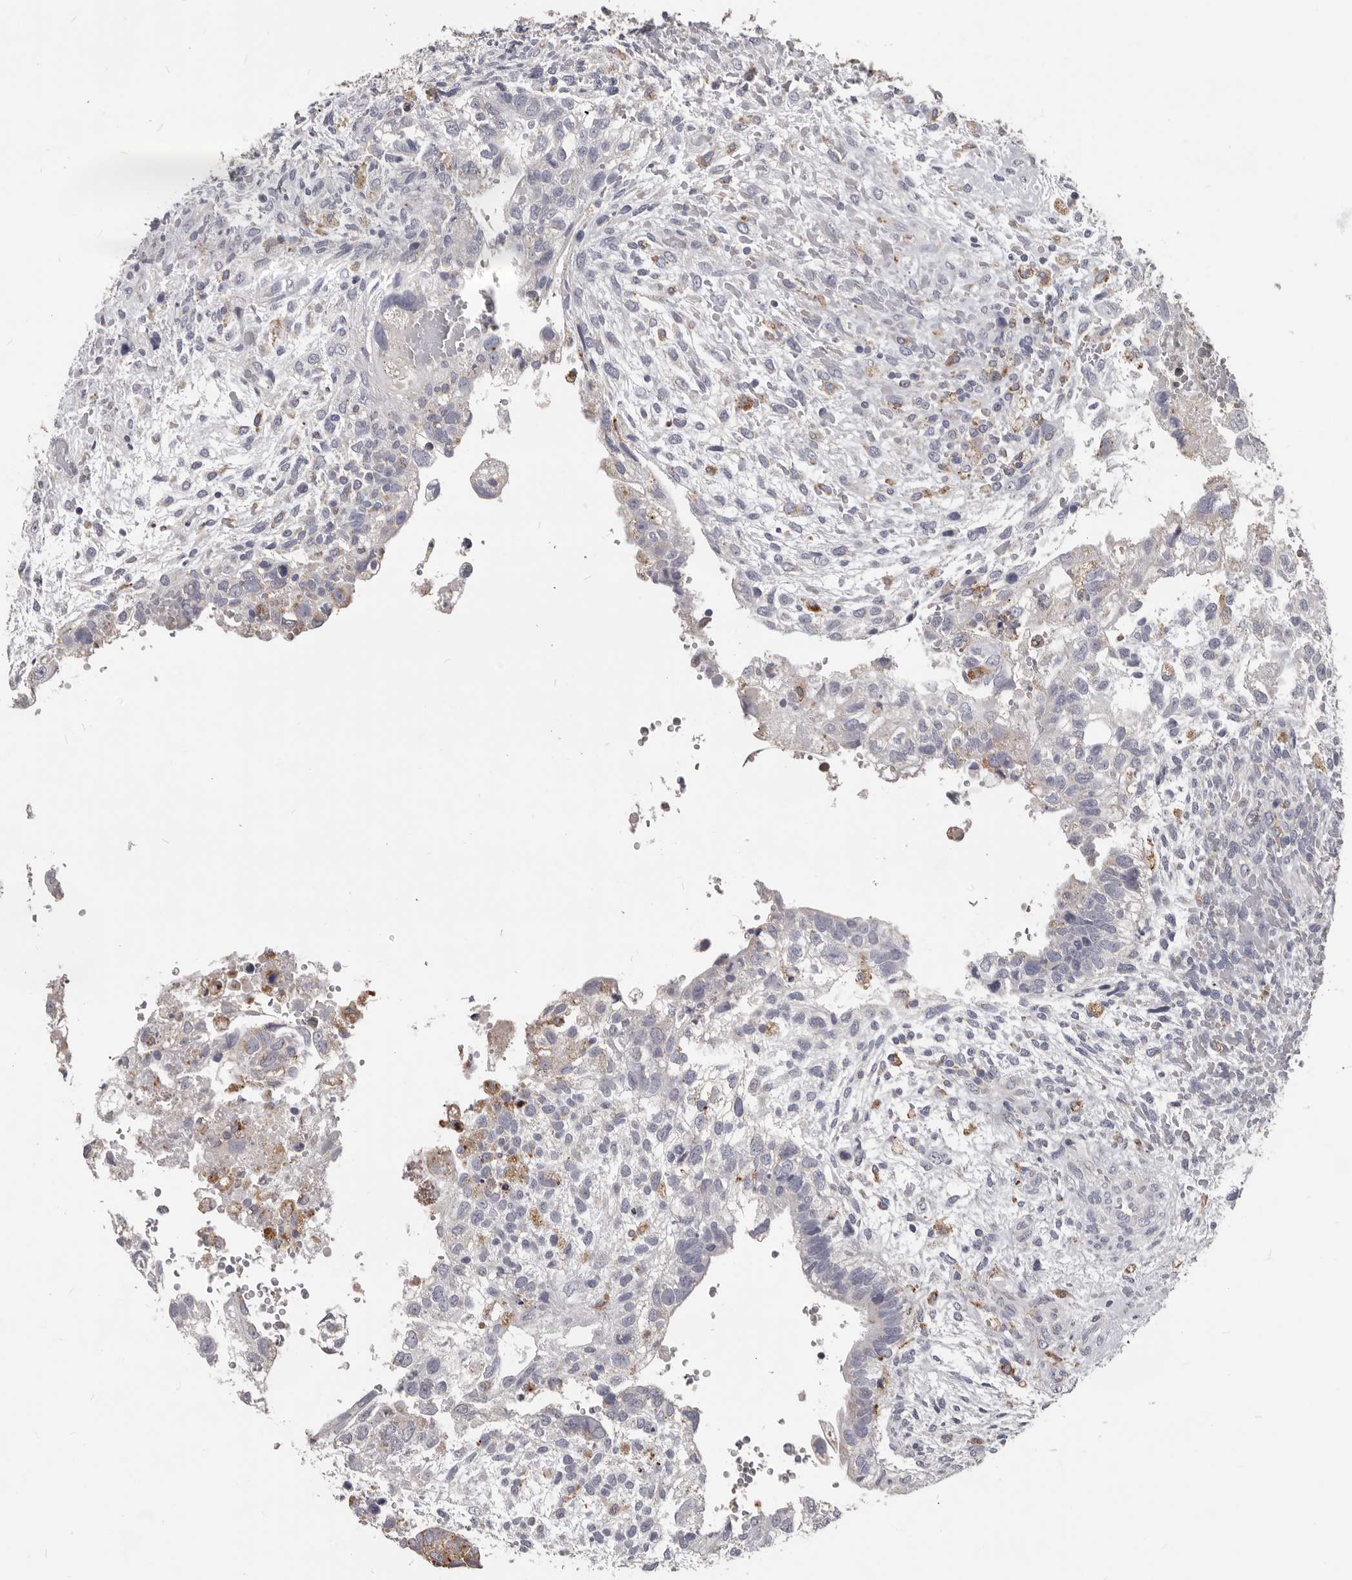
{"staining": {"intensity": "negative", "quantity": "none", "location": "none"}, "tissue": "testis cancer", "cell_type": "Tumor cells", "image_type": "cancer", "snomed": [{"axis": "morphology", "description": "Carcinoma, Embryonal, NOS"}, {"axis": "topography", "description": "Testis"}], "caption": "Testis cancer stained for a protein using IHC exhibits no expression tumor cells.", "gene": "PI4K2A", "patient": {"sex": "male", "age": 37}}